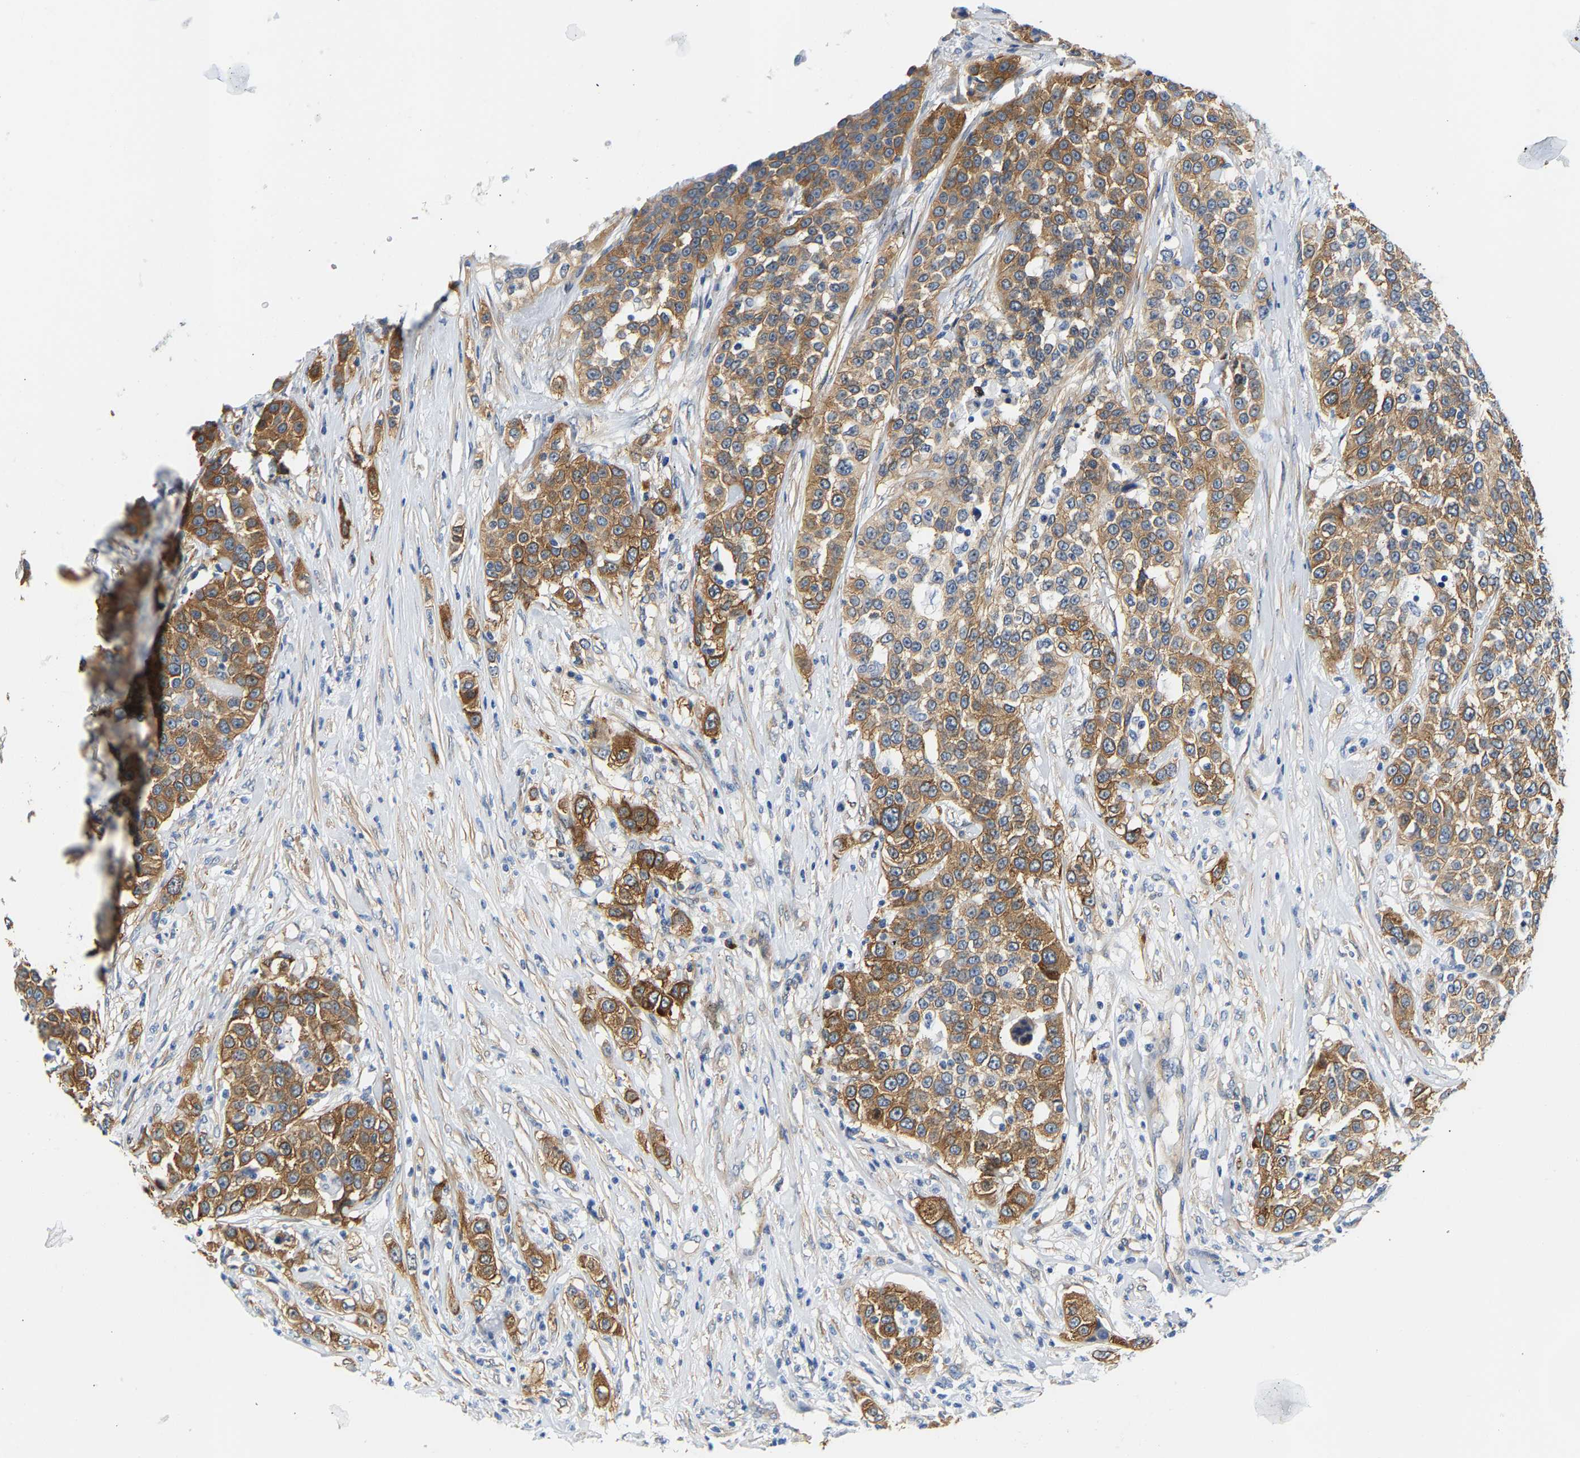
{"staining": {"intensity": "moderate", "quantity": ">75%", "location": "cytoplasmic/membranous"}, "tissue": "urothelial cancer", "cell_type": "Tumor cells", "image_type": "cancer", "snomed": [{"axis": "morphology", "description": "Urothelial carcinoma, High grade"}, {"axis": "topography", "description": "Urinary bladder"}], "caption": "Protein staining reveals moderate cytoplasmic/membranous expression in approximately >75% of tumor cells in urothelial cancer.", "gene": "PAWR", "patient": {"sex": "female", "age": 80}}